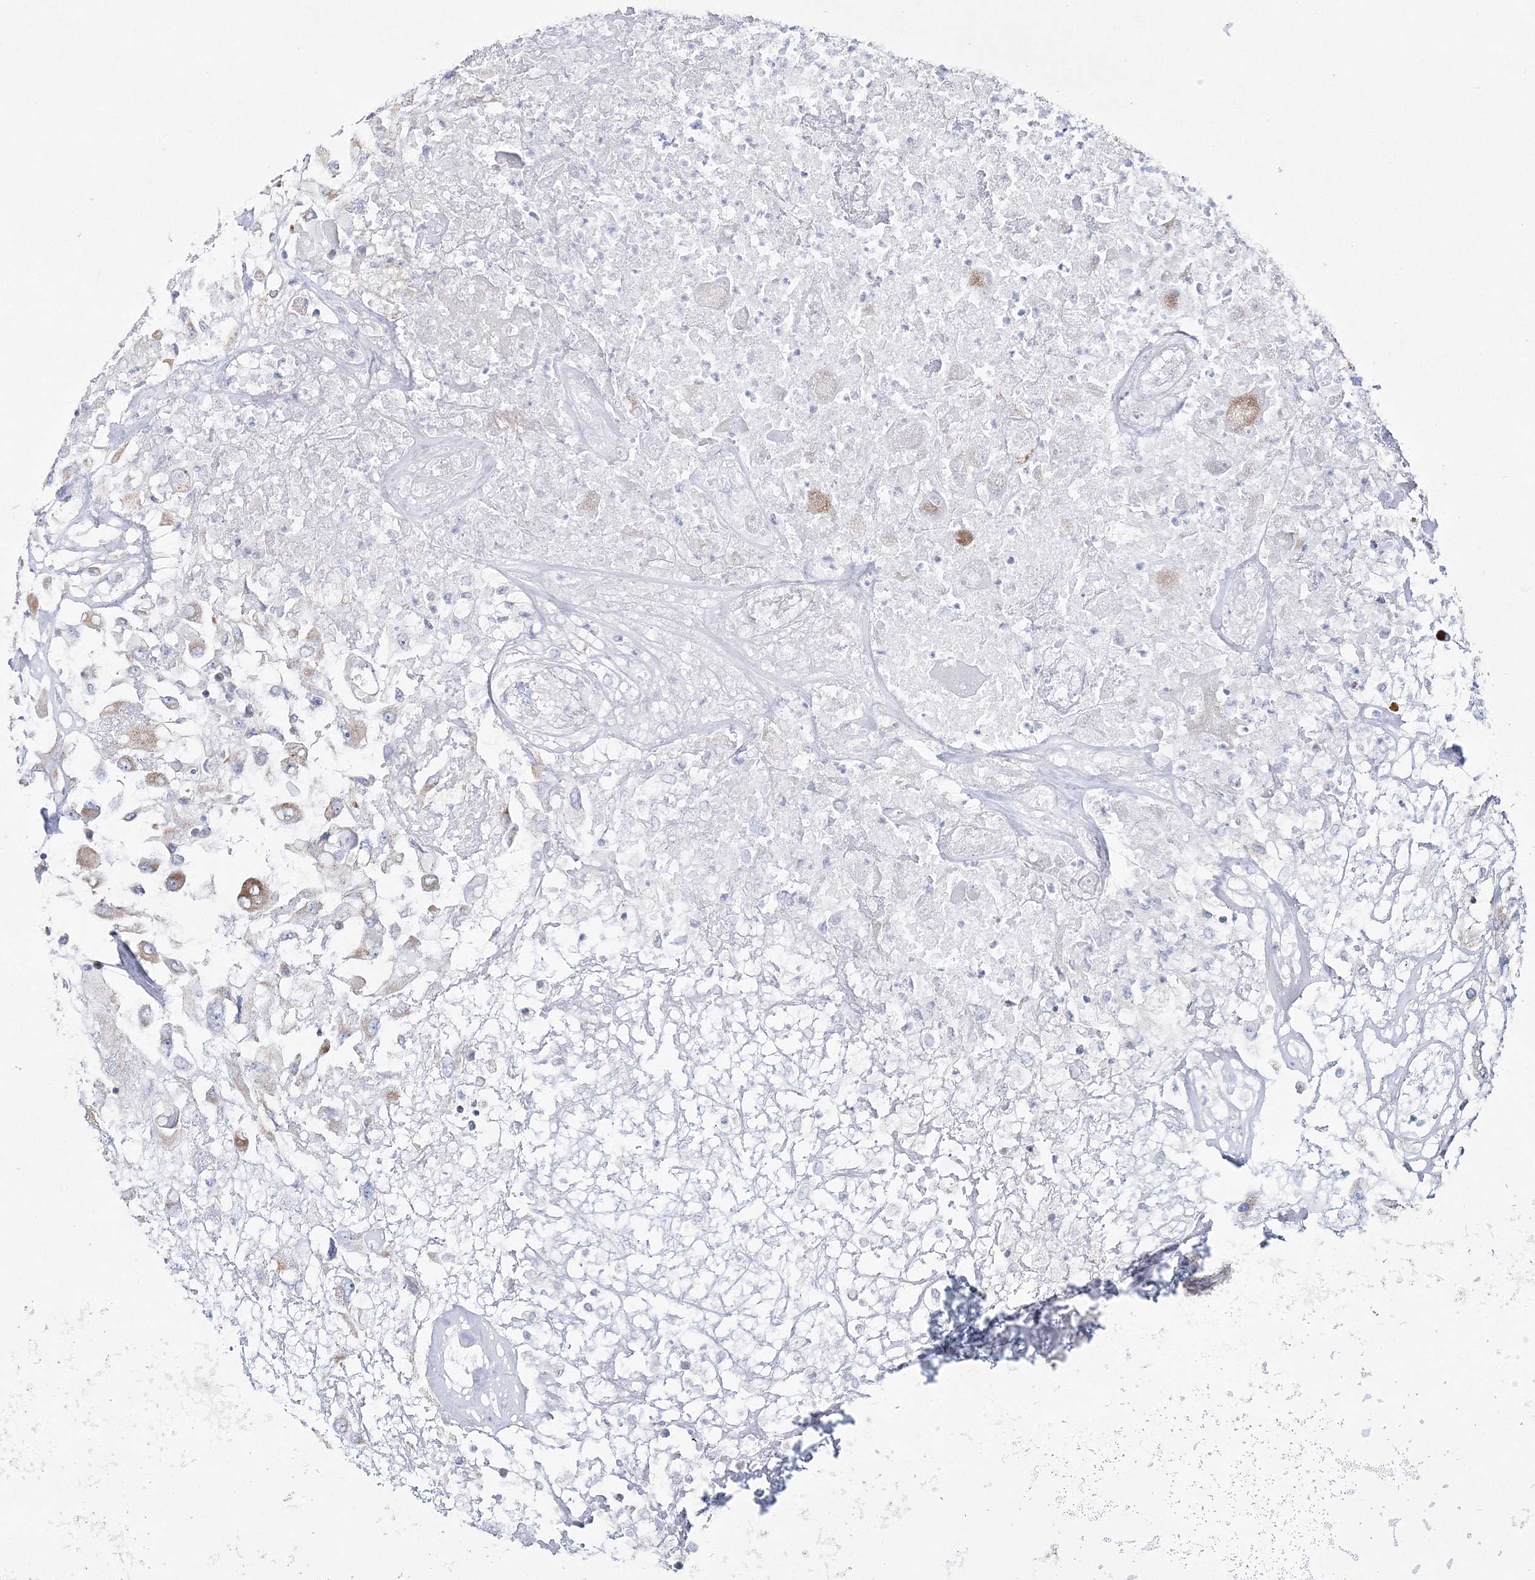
{"staining": {"intensity": "moderate", "quantity": "<25%", "location": "cytoplasmic/membranous"}, "tissue": "renal cancer", "cell_type": "Tumor cells", "image_type": "cancer", "snomed": [{"axis": "morphology", "description": "Adenocarcinoma, NOS"}, {"axis": "topography", "description": "Kidney"}], "caption": "IHC of renal cancer shows low levels of moderate cytoplasmic/membranous staining in about <25% of tumor cells. The staining was performed using DAB (3,3'-diaminobenzidine) to visualize the protein expression in brown, while the nuclei were stained in blue with hematoxylin (Magnification: 20x).", "gene": "HIBCH", "patient": {"sex": "female", "age": 52}}